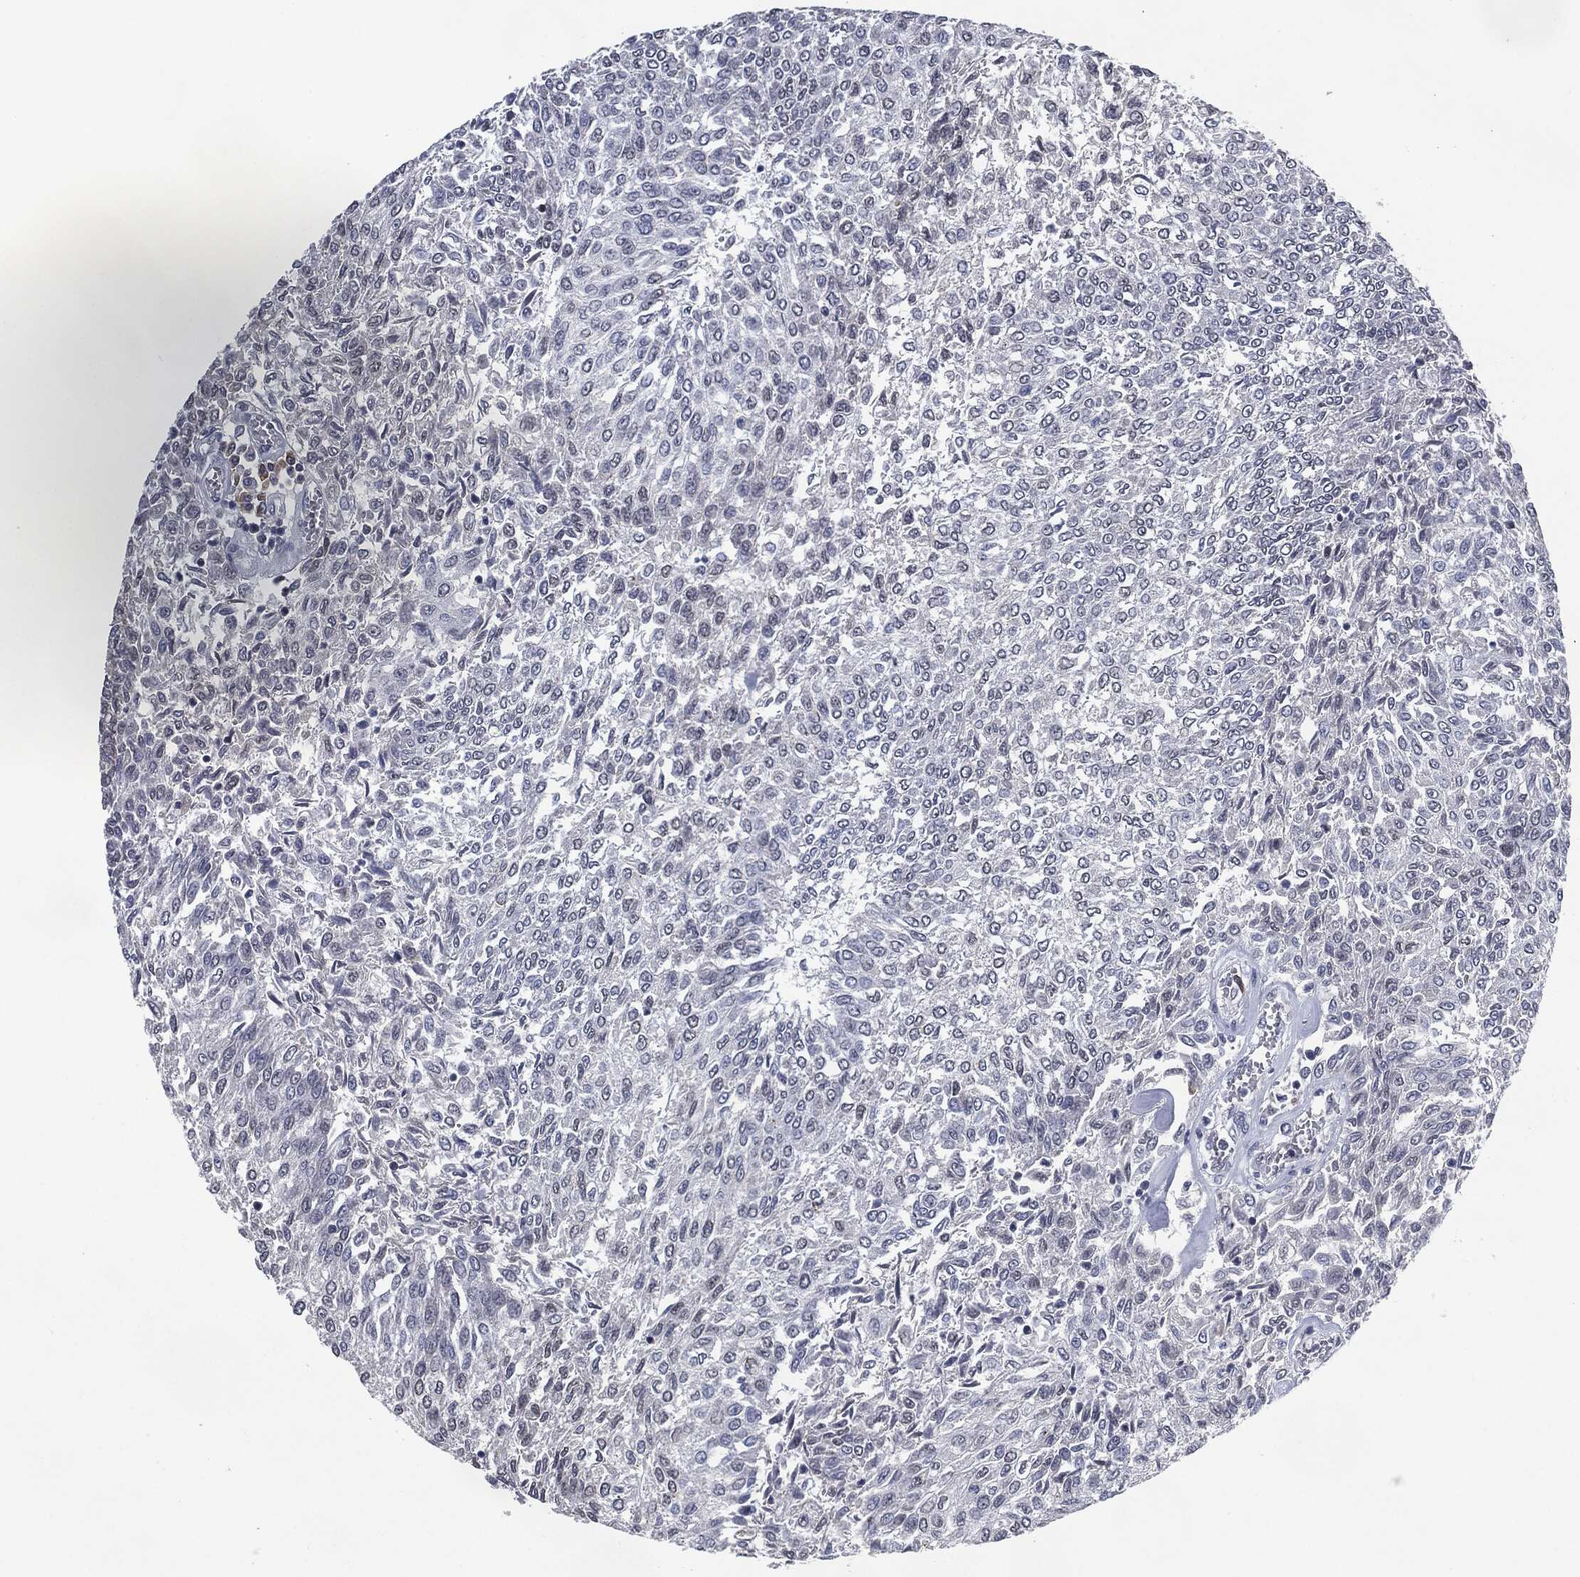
{"staining": {"intensity": "negative", "quantity": "none", "location": "none"}, "tissue": "urothelial cancer", "cell_type": "Tumor cells", "image_type": "cancer", "snomed": [{"axis": "morphology", "description": "Urothelial carcinoma, Low grade"}, {"axis": "topography", "description": "Urinary bladder"}], "caption": "Immunohistochemical staining of human urothelial cancer reveals no significant staining in tumor cells.", "gene": "IL2RG", "patient": {"sex": "male", "age": 78}}